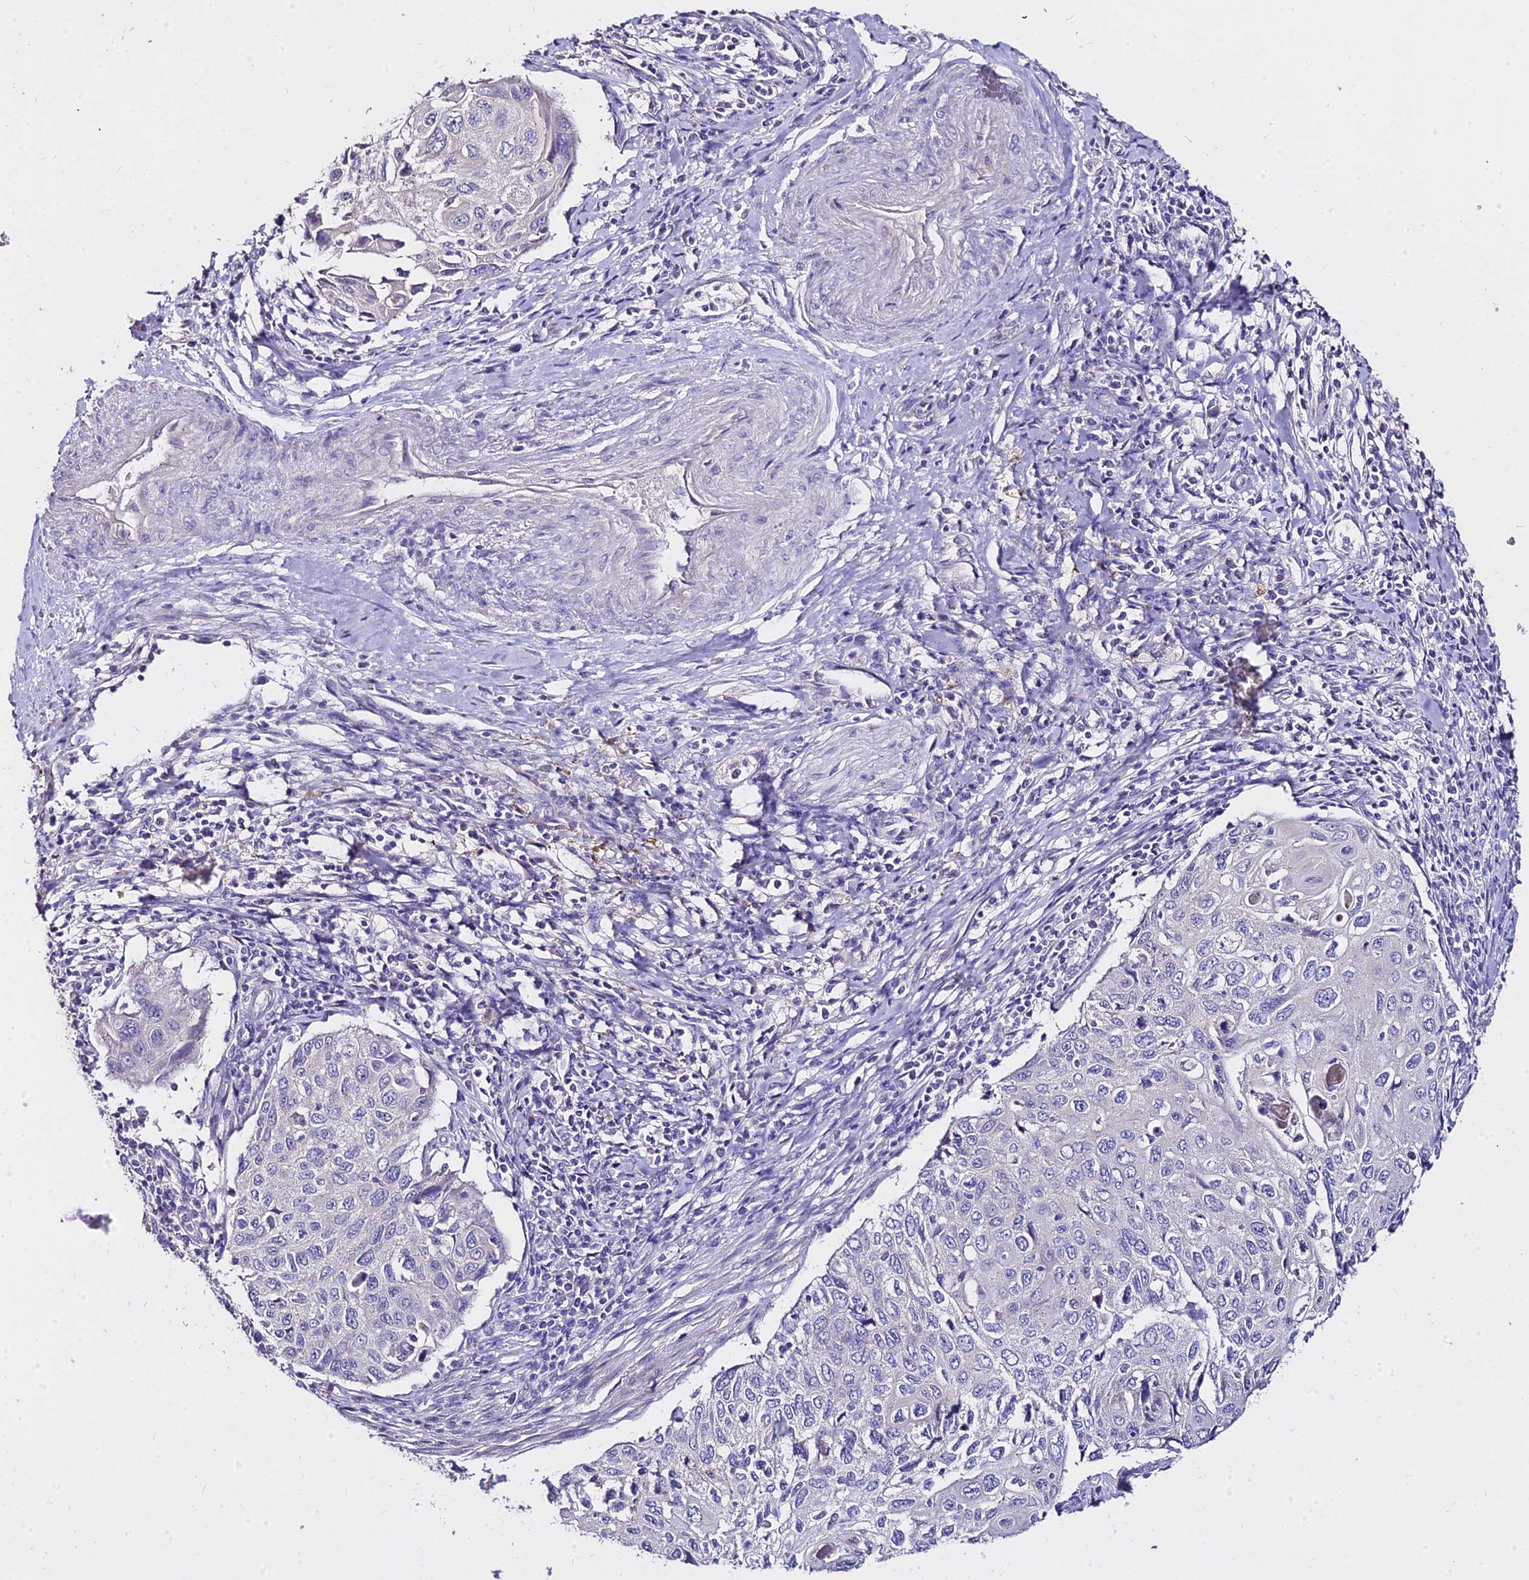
{"staining": {"intensity": "negative", "quantity": "none", "location": "none"}, "tissue": "cervical cancer", "cell_type": "Tumor cells", "image_type": "cancer", "snomed": [{"axis": "morphology", "description": "Squamous cell carcinoma, NOS"}, {"axis": "topography", "description": "Cervix"}], "caption": "Tumor cells are negative for brown protein staining in cervical cancer (squamous cell carcinoma).", "gene": "GLYAT", "patient": {"sex": "female", "age": 70}}